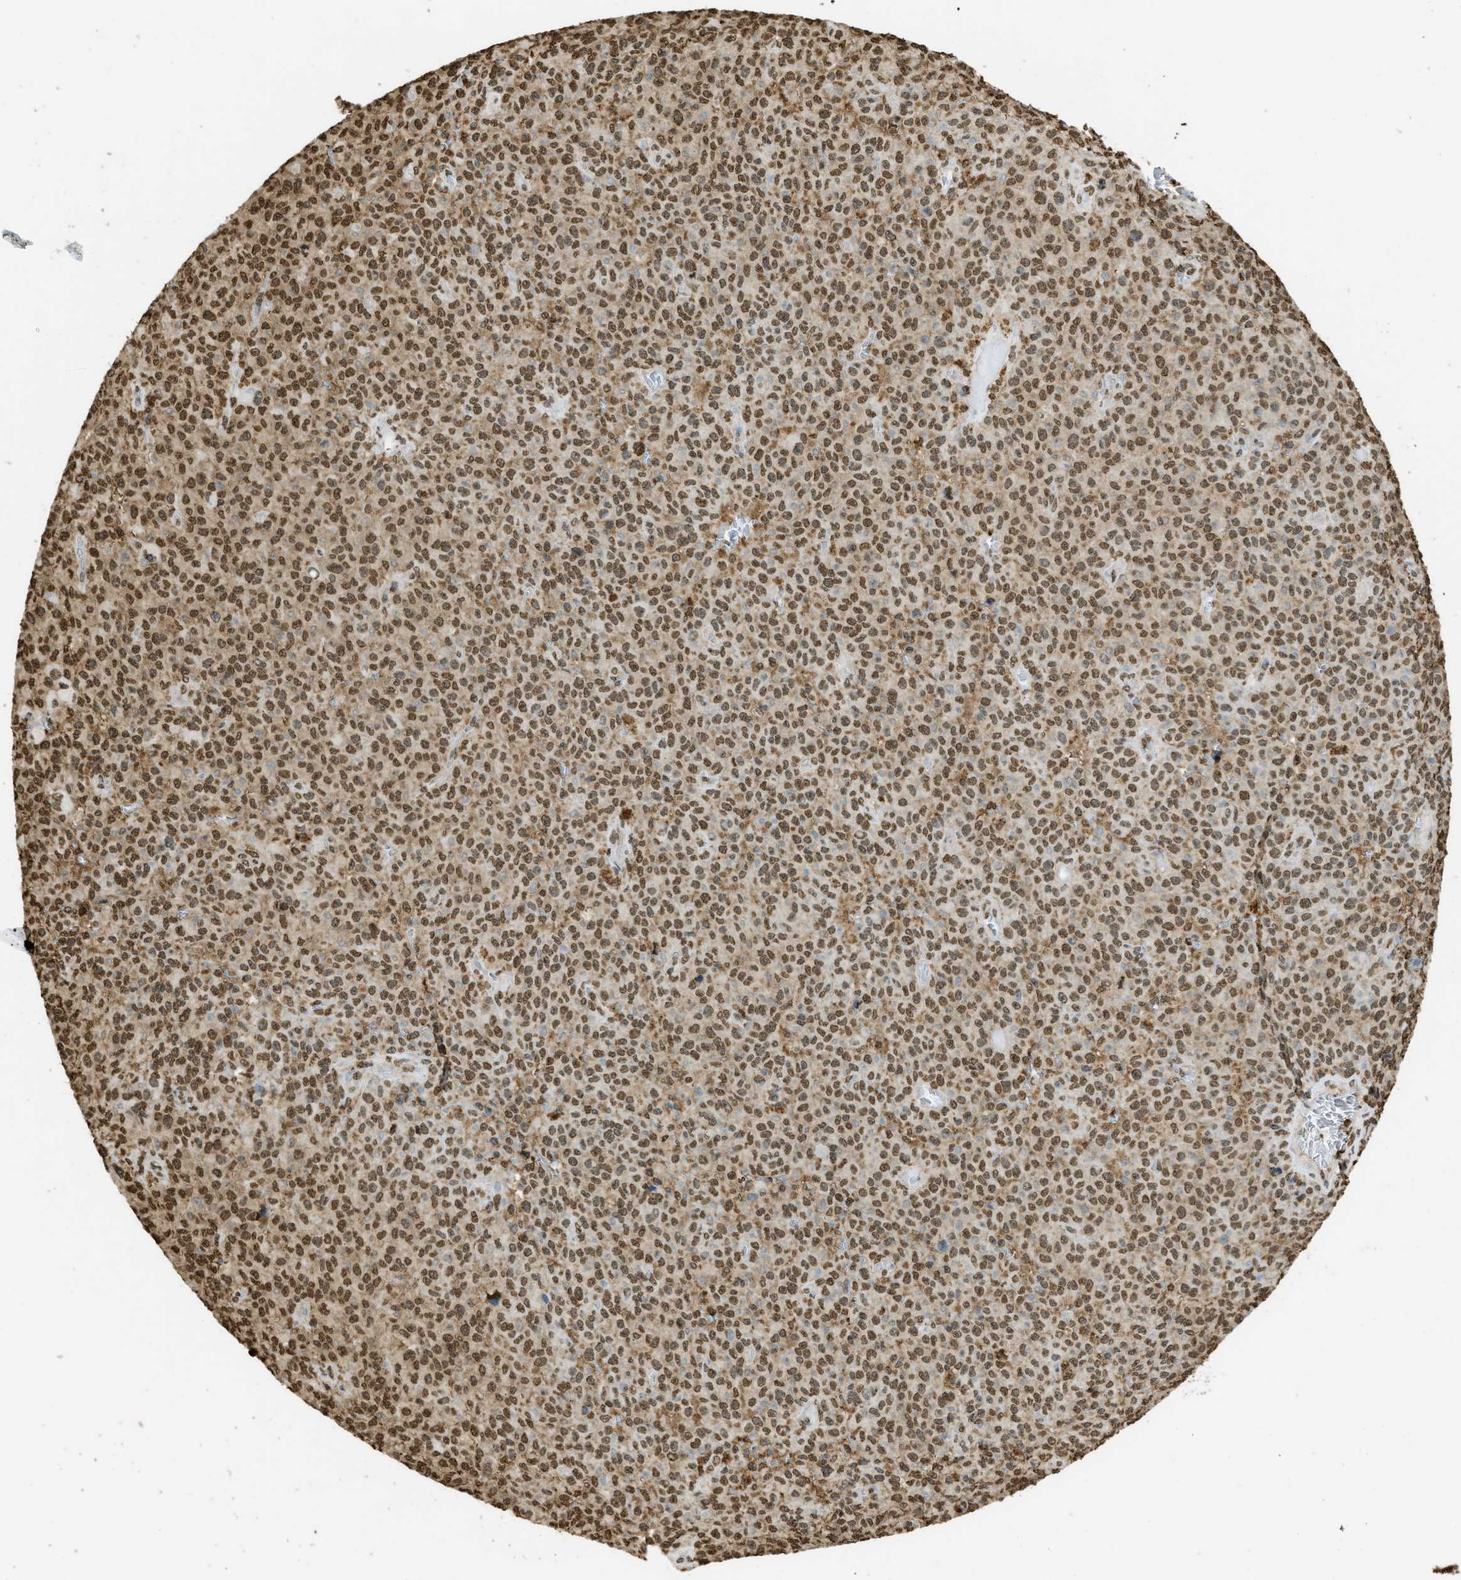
{"staining": {"intensity": "moderate", "quantity": ">75%", "location": "cytoplasmic/membranous,nuclear"}, "tissue": "melanoma", "cell_type": "Tumor cells", "image_type": "cancer", "snomed": [{"axis": "morphology", "description": "Malignant melanoma, NOS"}, {"axis": "topography", "description": "Skin"}], "caption": "About >75% of tumor cells in human melanoma exhibit moderate cytoplasmic/membranous and nuclear protein expression as visualized by brown immunohistochemical staining.", "gene": "NR5A2", "patient": {"sex": "female", "age": 82}}